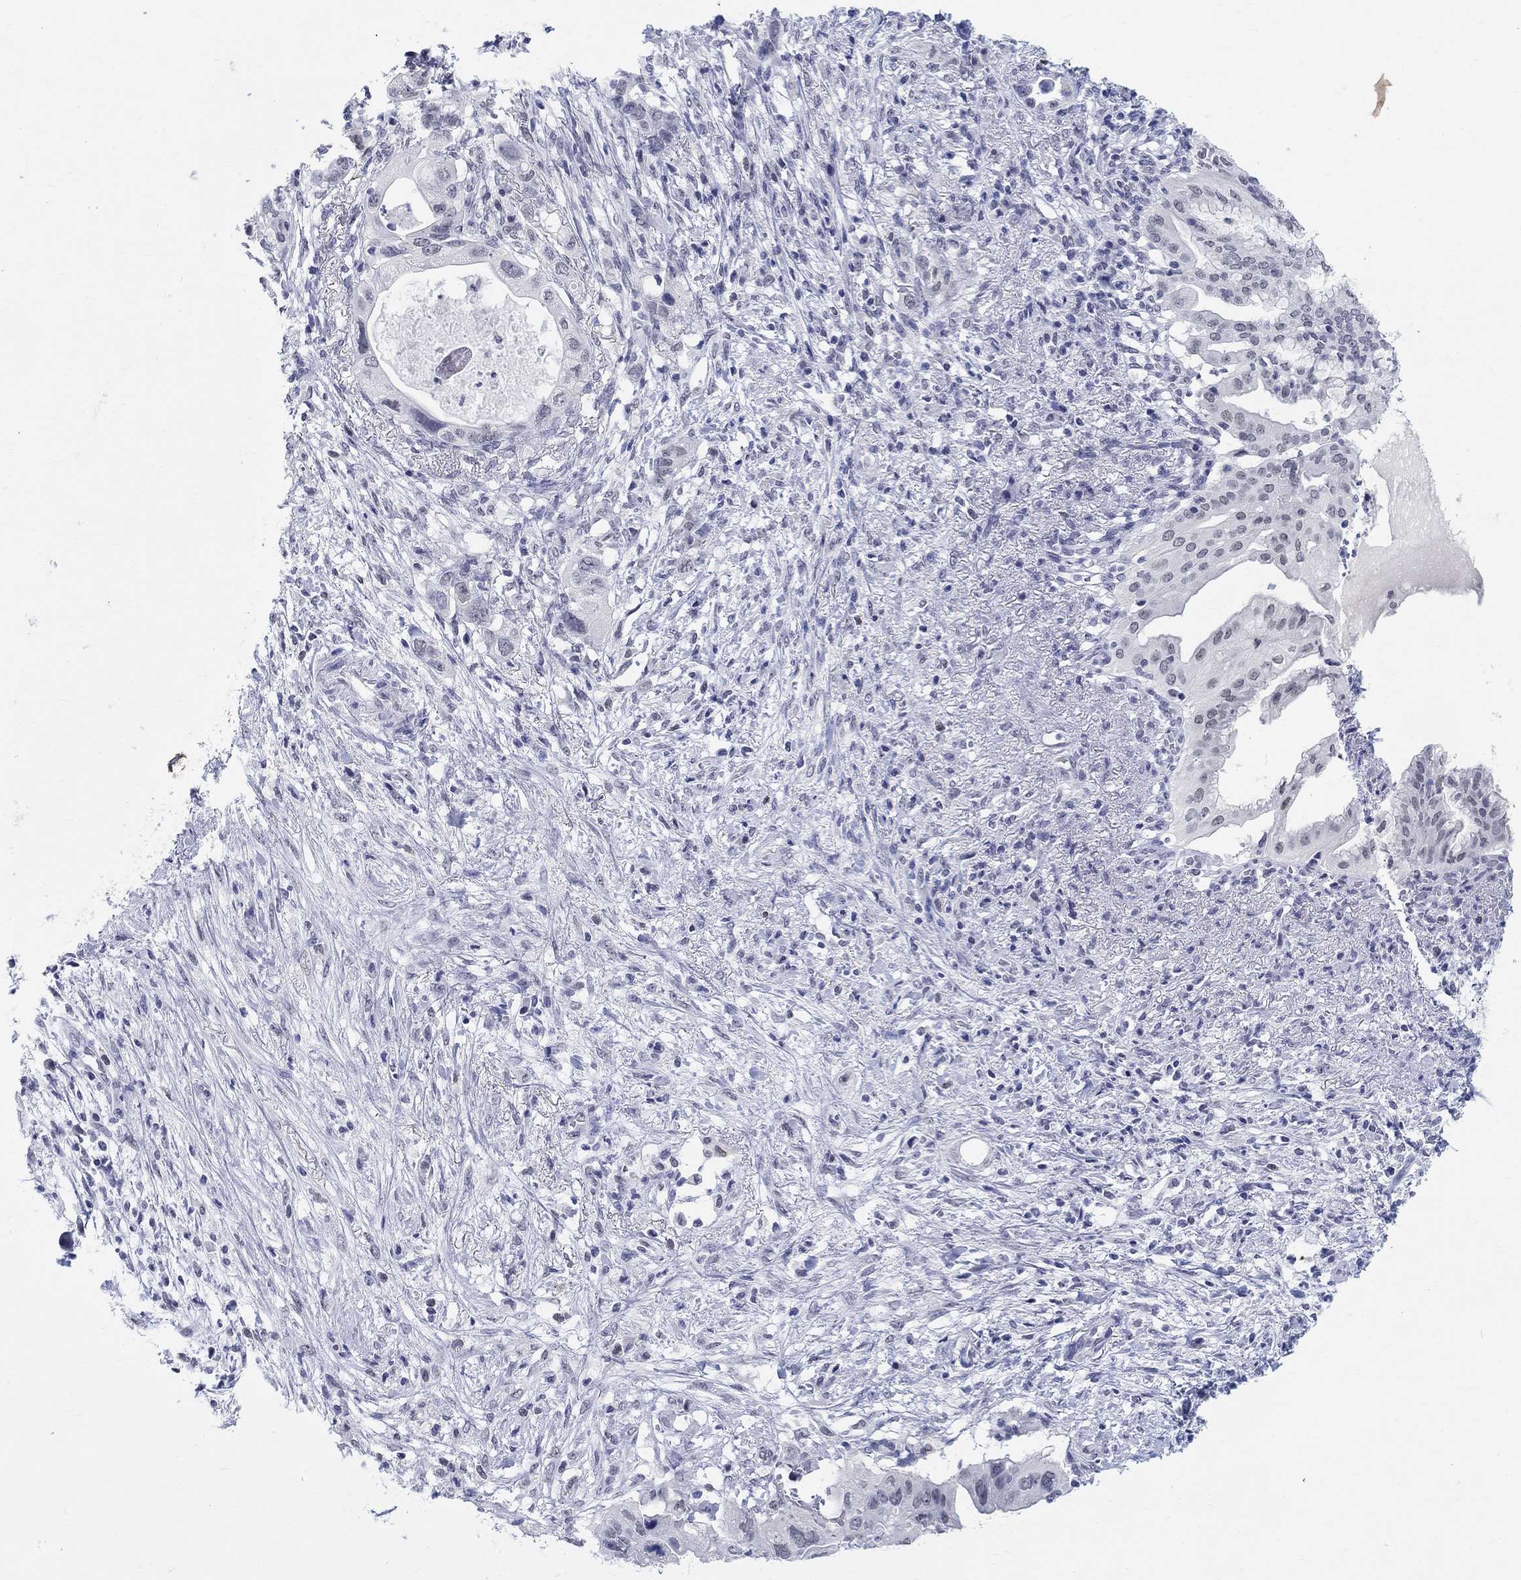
{"staining": {"intensity": "negative", "quantity": "none", "location": "none"}, "tissue": "pancreatic cancer", "cell_type": "Tumor cells", "image_type": "cancer", "snomed": [{"axis": "morphology", "description": "Adenocarcinoma, NOS"}, {"axis": "topography", "description": "Pancreas"}], "caption": "Human pancreatic cancer (adenocarcinoma) stained for a protein using immunohistochemistry (IHC) reveals no expression in tumor cells.", "gene": "ANKS1B", "patient": {"sex": "female", "age": 72}}